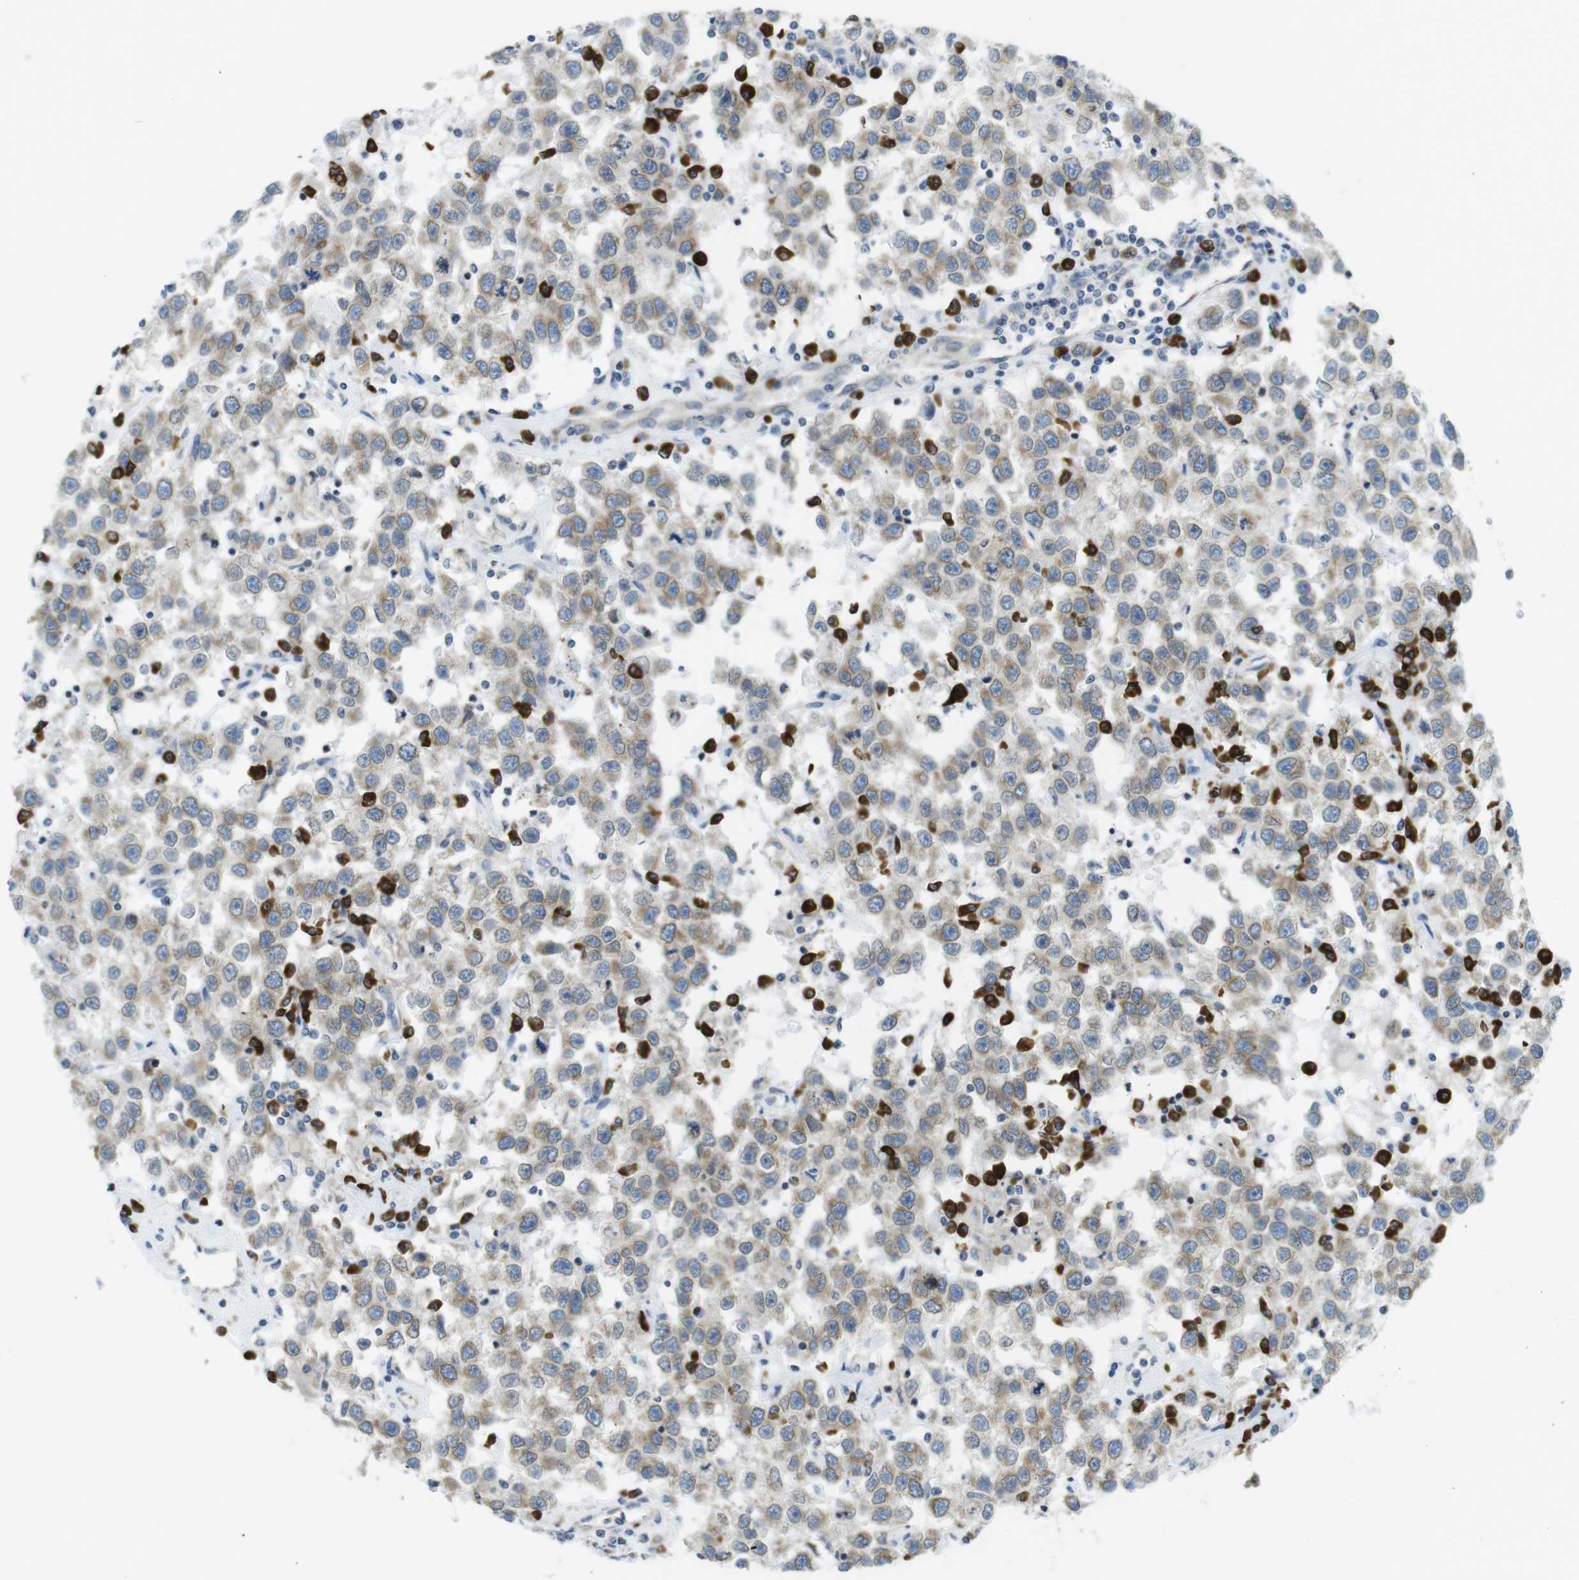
{"staining": {"intensity": "weak", "quantity": ">75%", "location": "cytoplasmic/membranous"}, "tissue": "testis cancer", "cell_type": "Tumor cells", "image_type": "cancer", "snomed": [{"axis": "morphology", "description": "Seminoma, NOS"}, {"axis": "topography", "description": "Testis"}], "caption": "DAB (3,3'-diaminobenzidine) immunohistochemical staining of testis cancer (seminoma) demonstrates weak cytoplasmic/membranous protein positivity in approximately >75% of tumor cells. (IHC, brightfield microscopy, high magnification).", "gene": "CLPTM1L", "patient": {"sex": "male", "age": 41}}